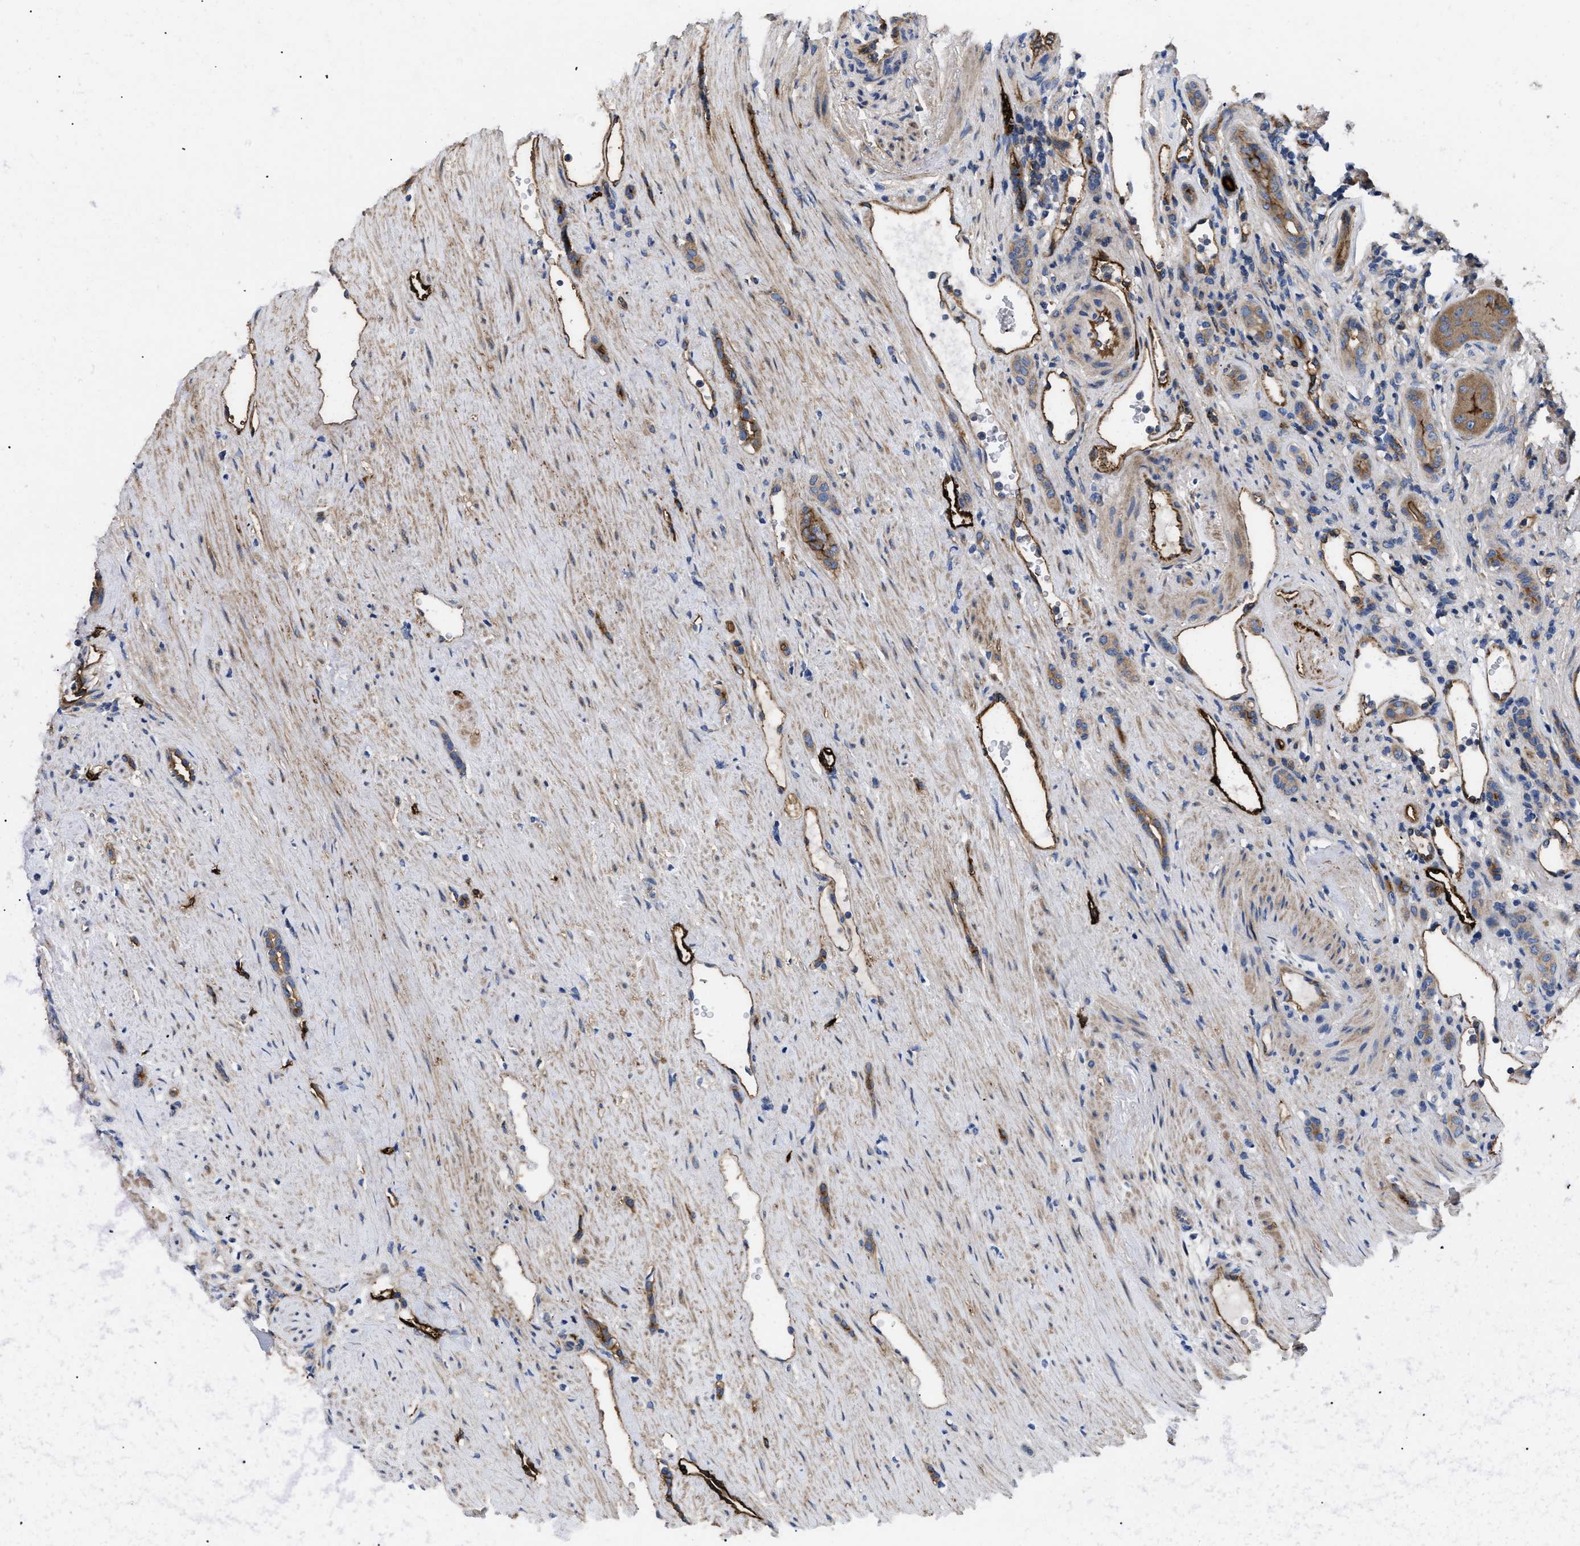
{"staining": {"intensity": "moderate", "quantity": ">75%", "location": "cytoplasmic/membranous"}, "tissue": "renal cancer", "cell_type": "Tumor cells", "image_type": "cancer", "snomed": [{"axis": "morphology", "description": "Adenocarcinoma, NOS"}, {"axis": "topography", "description": "Kidney"}], "caption": "Immunohistochemical staining of adenocarcinoma (renal) displays medium levels of moderate cytoplasmic/membranous protein positivity in about >75% of tumor cells.", "gene": "NT5E", "patient": {"sex": "female", "age": 69}}